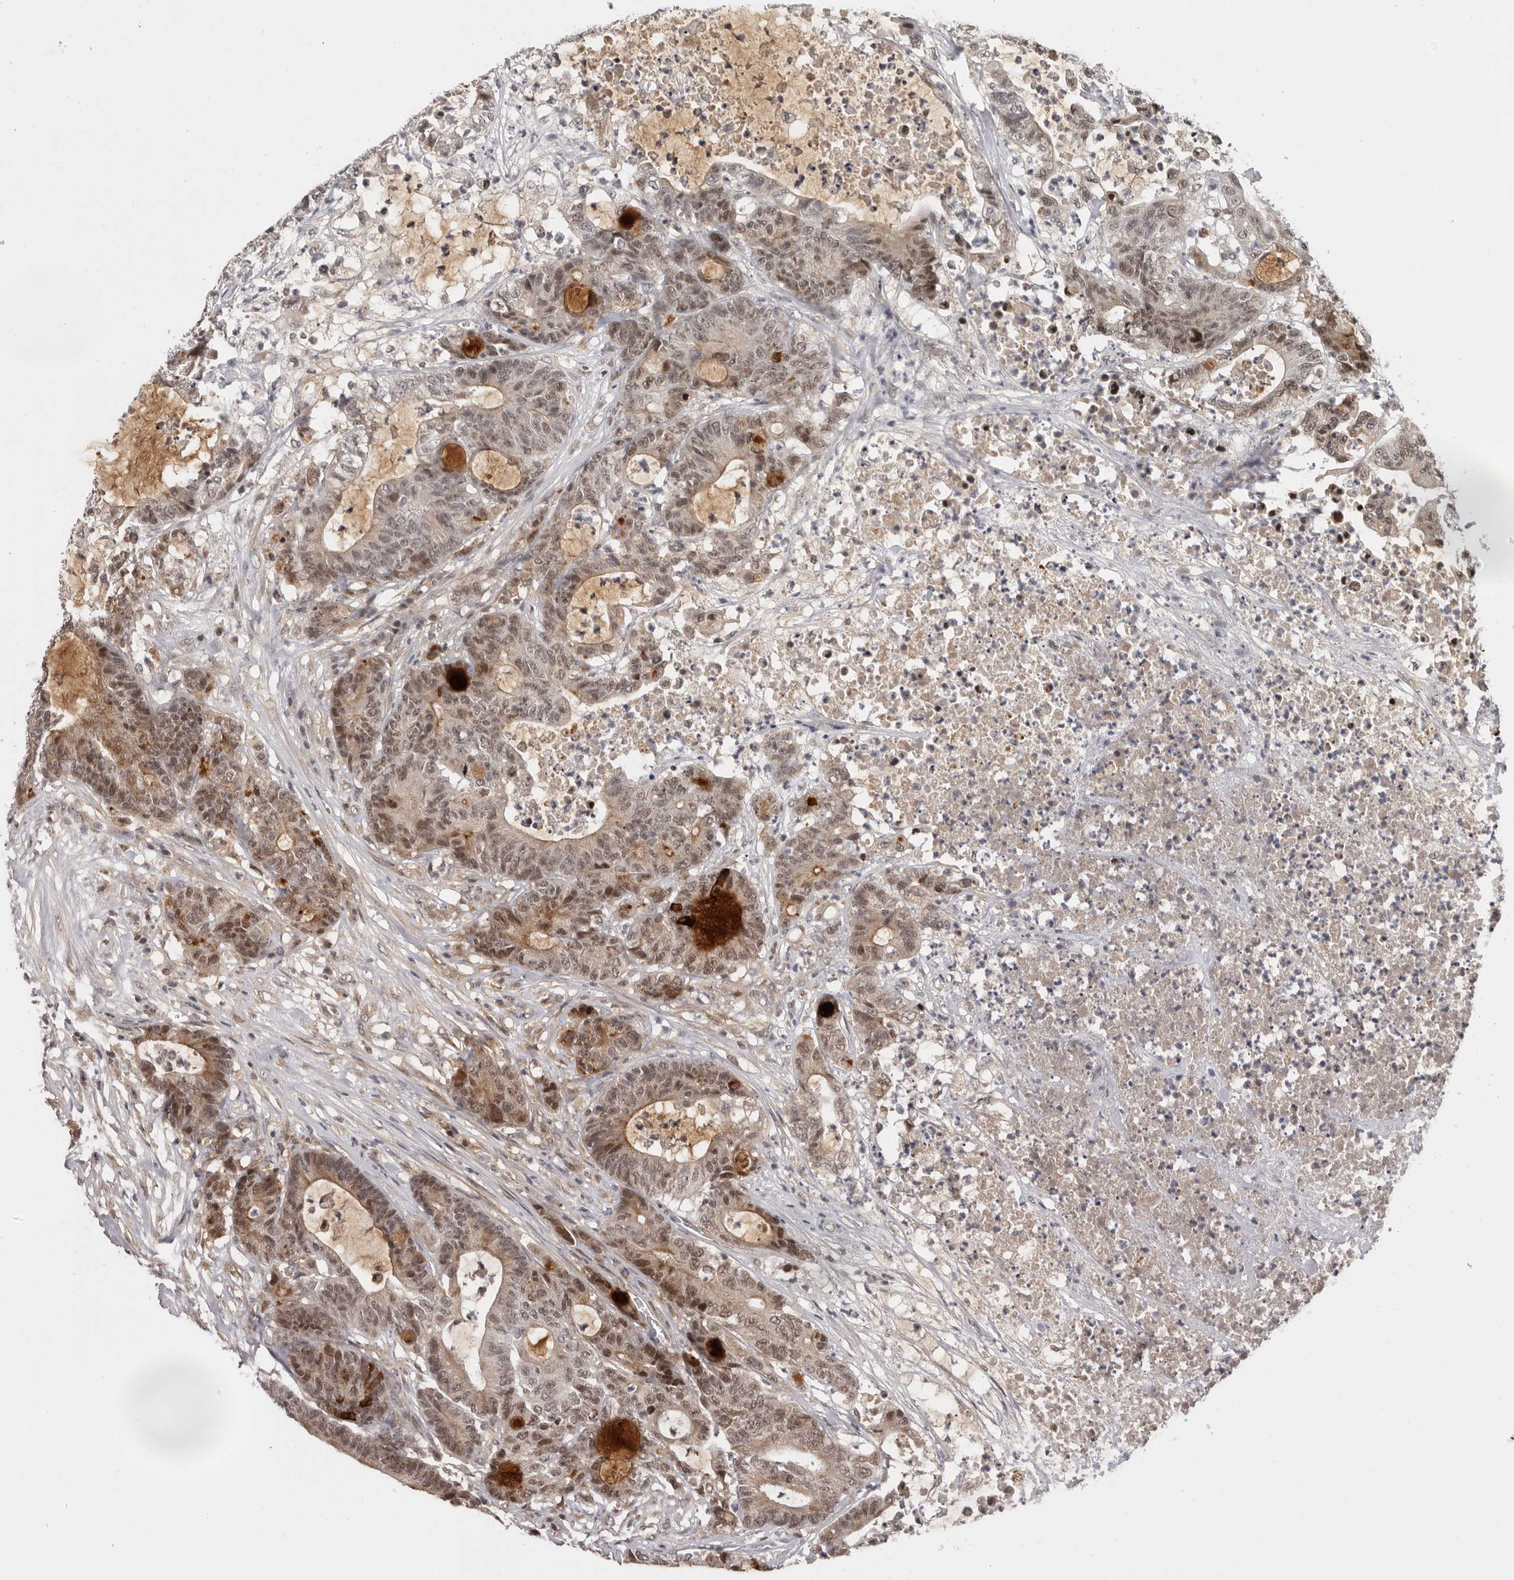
{"staining": {"intensity": "moderate", "quantity": ">75%", "location": "cytoplasmic/membranous,nuclear"}, "tissue": "colorectal cancer", "cell_type": "Tumor cells", "image_type": "cancer", "snomed": [{"axis": "morphology", "description": "Adenocarcinoma, NOS"}, {"axis": "topography", "description": "Colon"}], "caption": "The histopathology image exhibits staining of adenocarcinoma (colorectal), revealing moderate cytoplasmic/membranous and nuclear protein expression (brown color) within tumor cells.", "gene": "TBX5", "patient": {"sex": "female", "age": 84}}